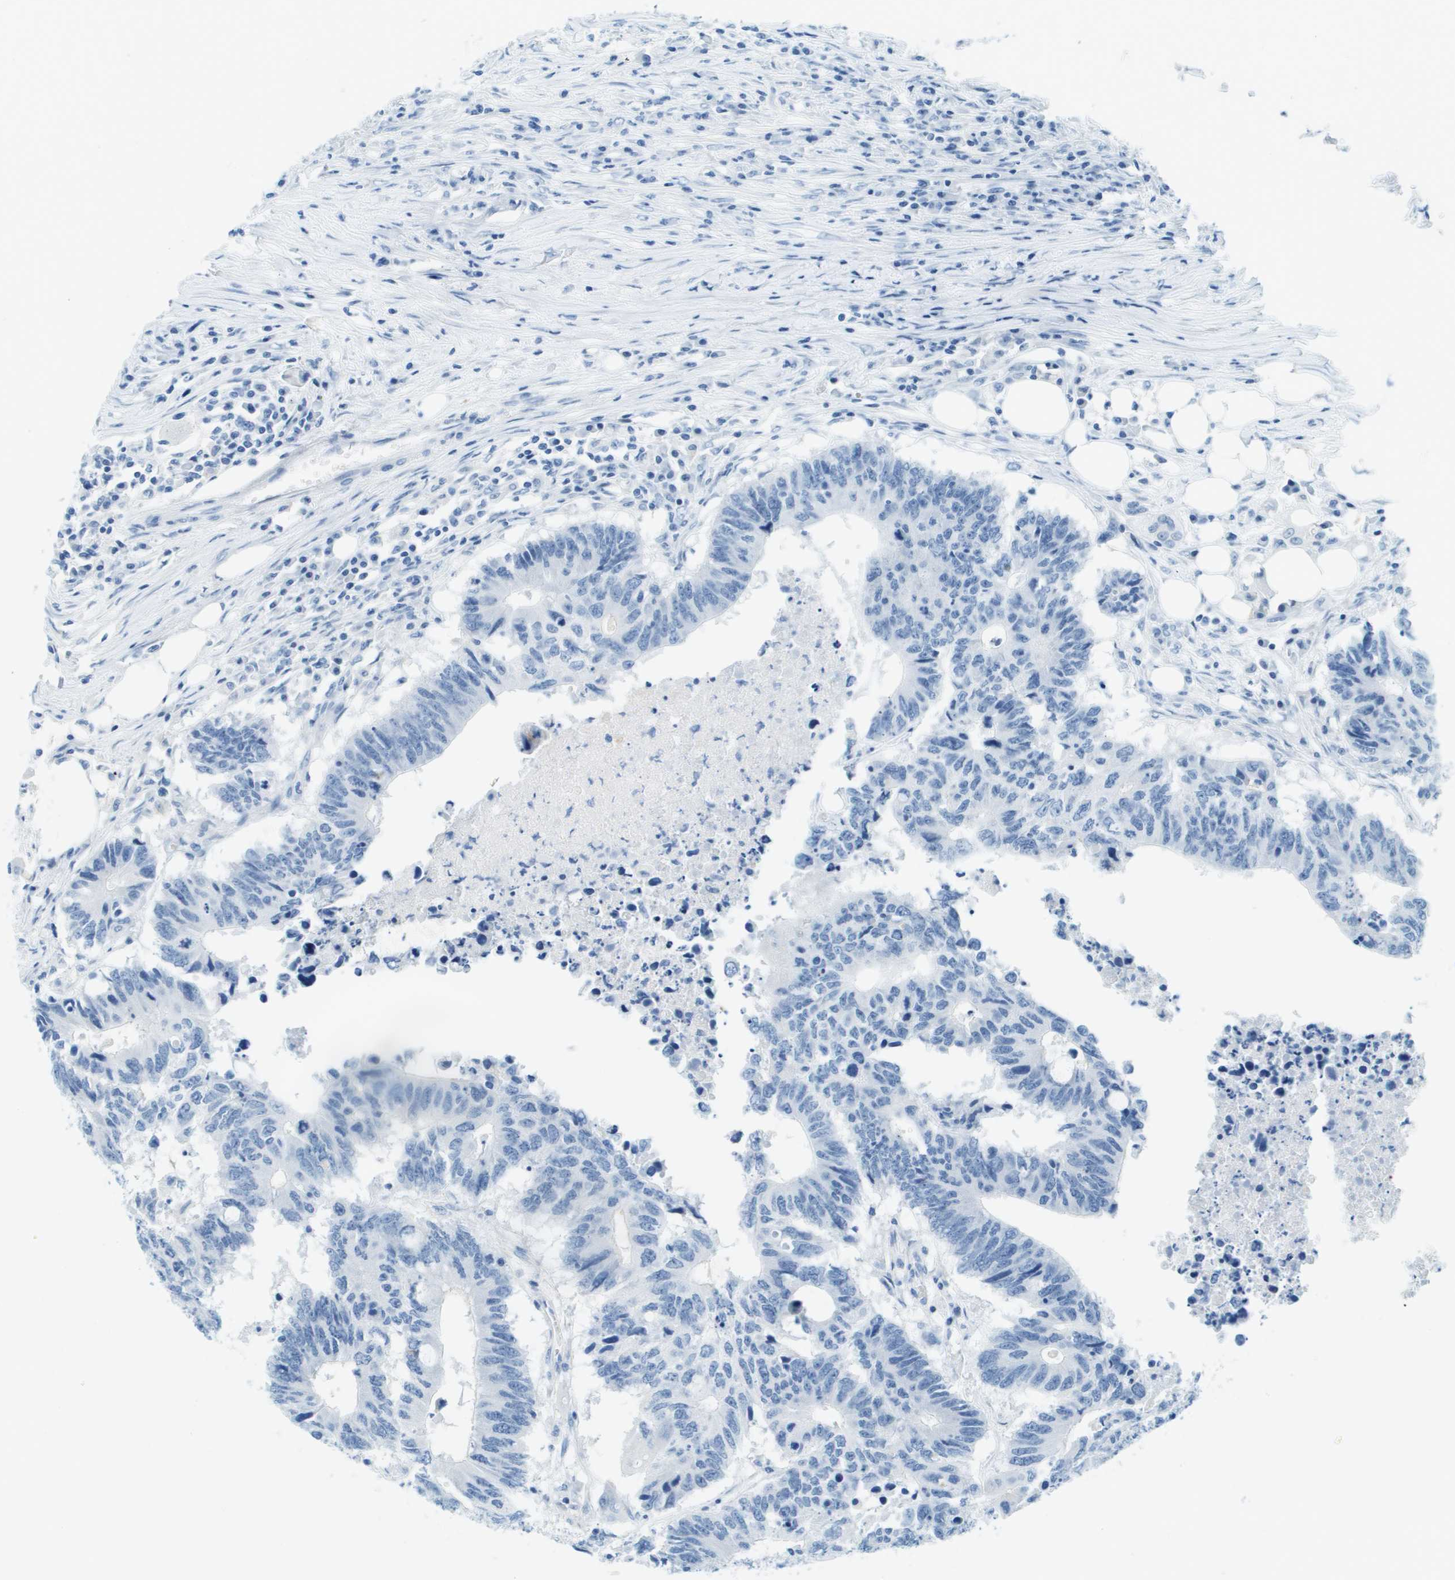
{"staining": {"intensity": "negative", "quantity": "none", "location": "none"}, "tissue": "colorectal cancer", "cell_type": "Tumor cells", "image_type": "cancer", "snomed": [{"axis": "morphology", "description": "Adenocarcinoma, NOS"}, {"axis": "topography", "description": "Colon"}], "caption": "Immunohistochemistry photomicrograph of neoplastic tissue: colorectal cancer (adenocarcinoma) stained with DAB displays no significant protein expression in tumor cells. The staining is performed using DAB brown chromogen with nuclei counter-stained in using hematoxylin.", "gene": "CDHR2", "patient": {"sex": "male", "age": 71}}